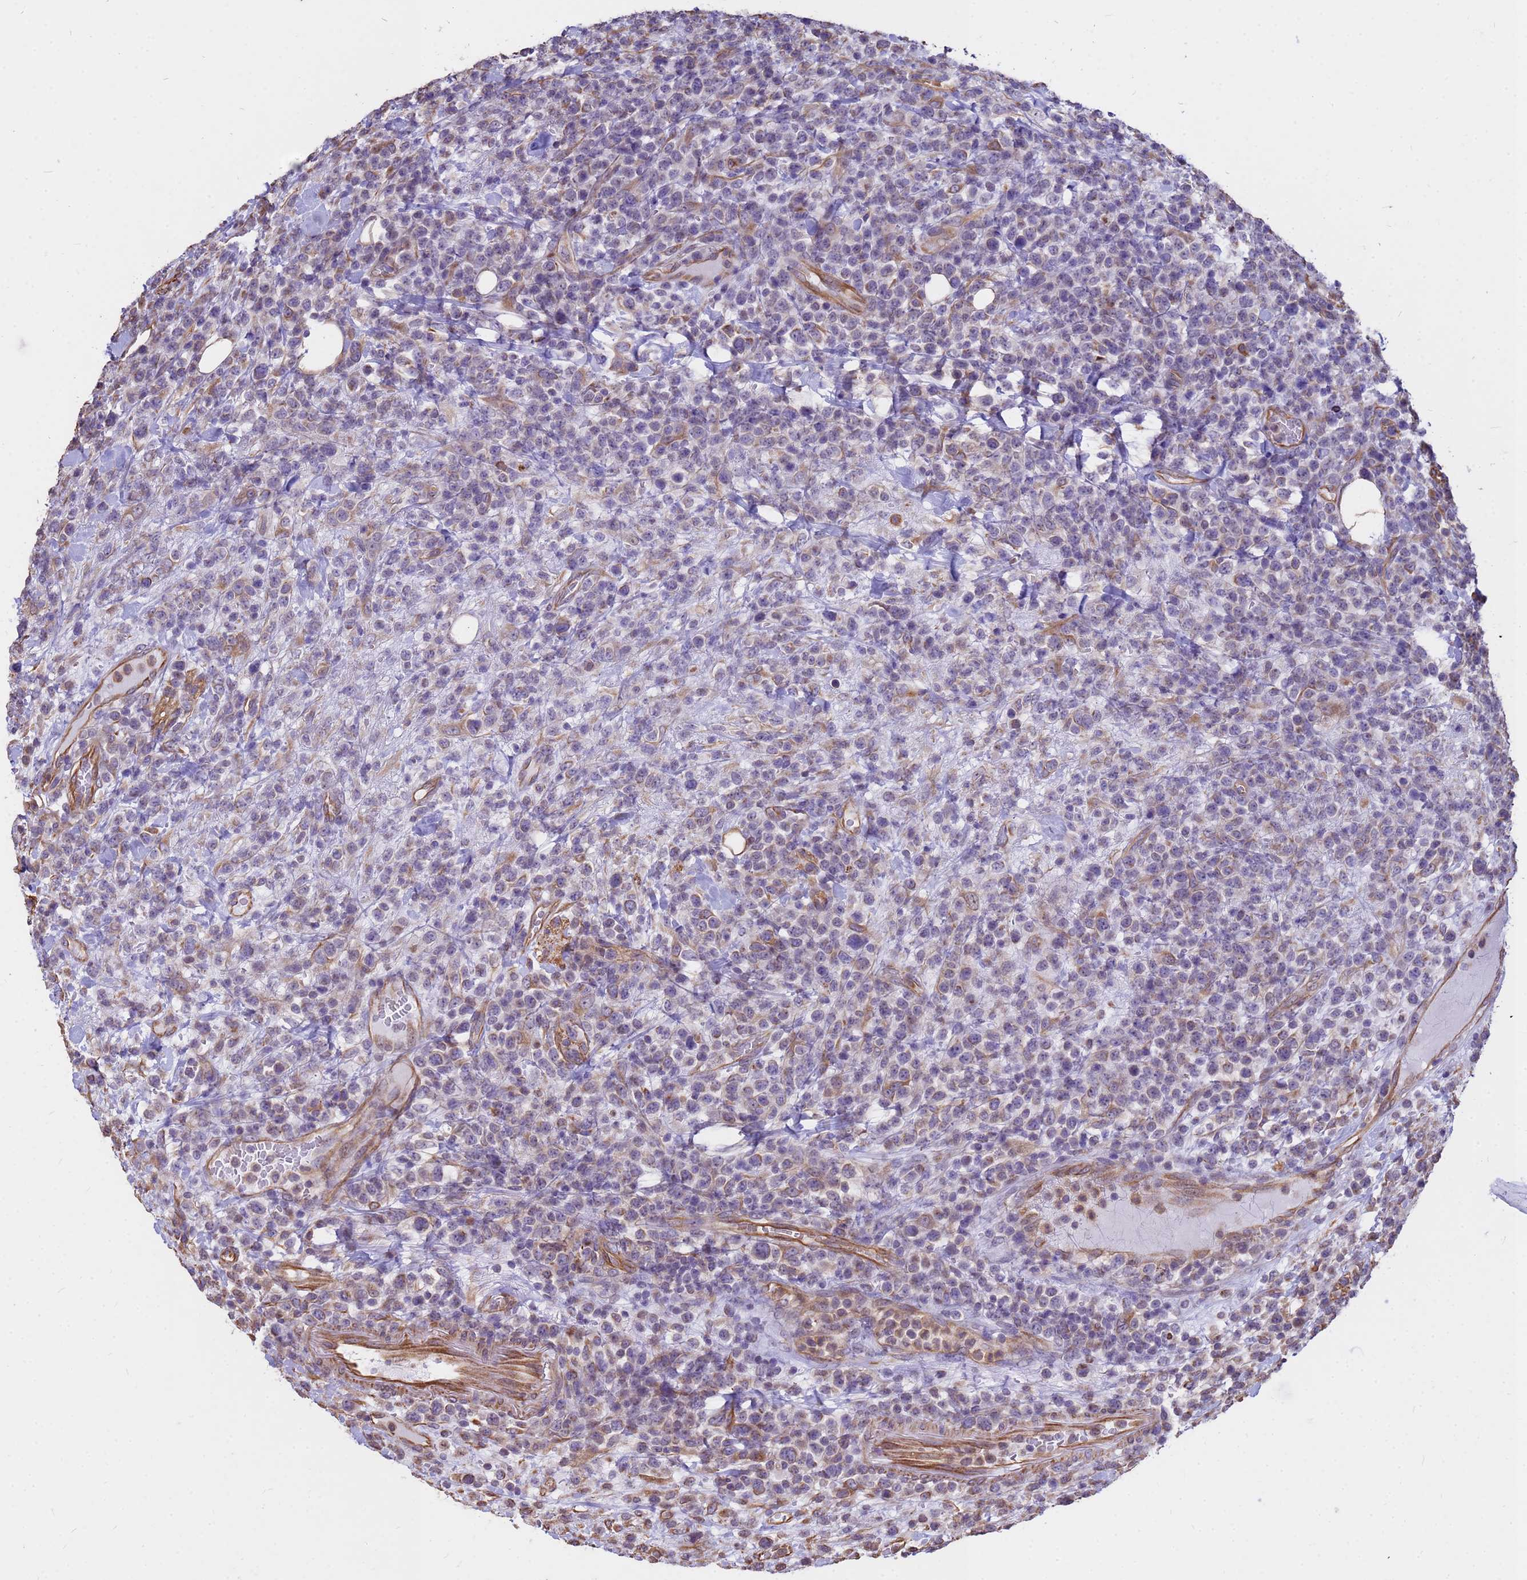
{"staining": {"intensity": "weak", "quantity": "25%-75%", "location": "cytoplasmic/membranous"}, "tissue": "lymphoma", "cell_type": "Tumor cells", "image_type": "cancer", "snomed": [{"axis": "morphology", "description": "Malignant lymphoma, non-Hodgkin's type, High grade"}, {"axis": "topography", "description": "Colon"}], "caption": "The micrograph shows staining of lymphoma, revealing weak cytoplasmic/membranous protein positivity (brown color) within tumor cells.", "gene": "TCEAL3", "patient": {"sex": "female", "age": 53}}